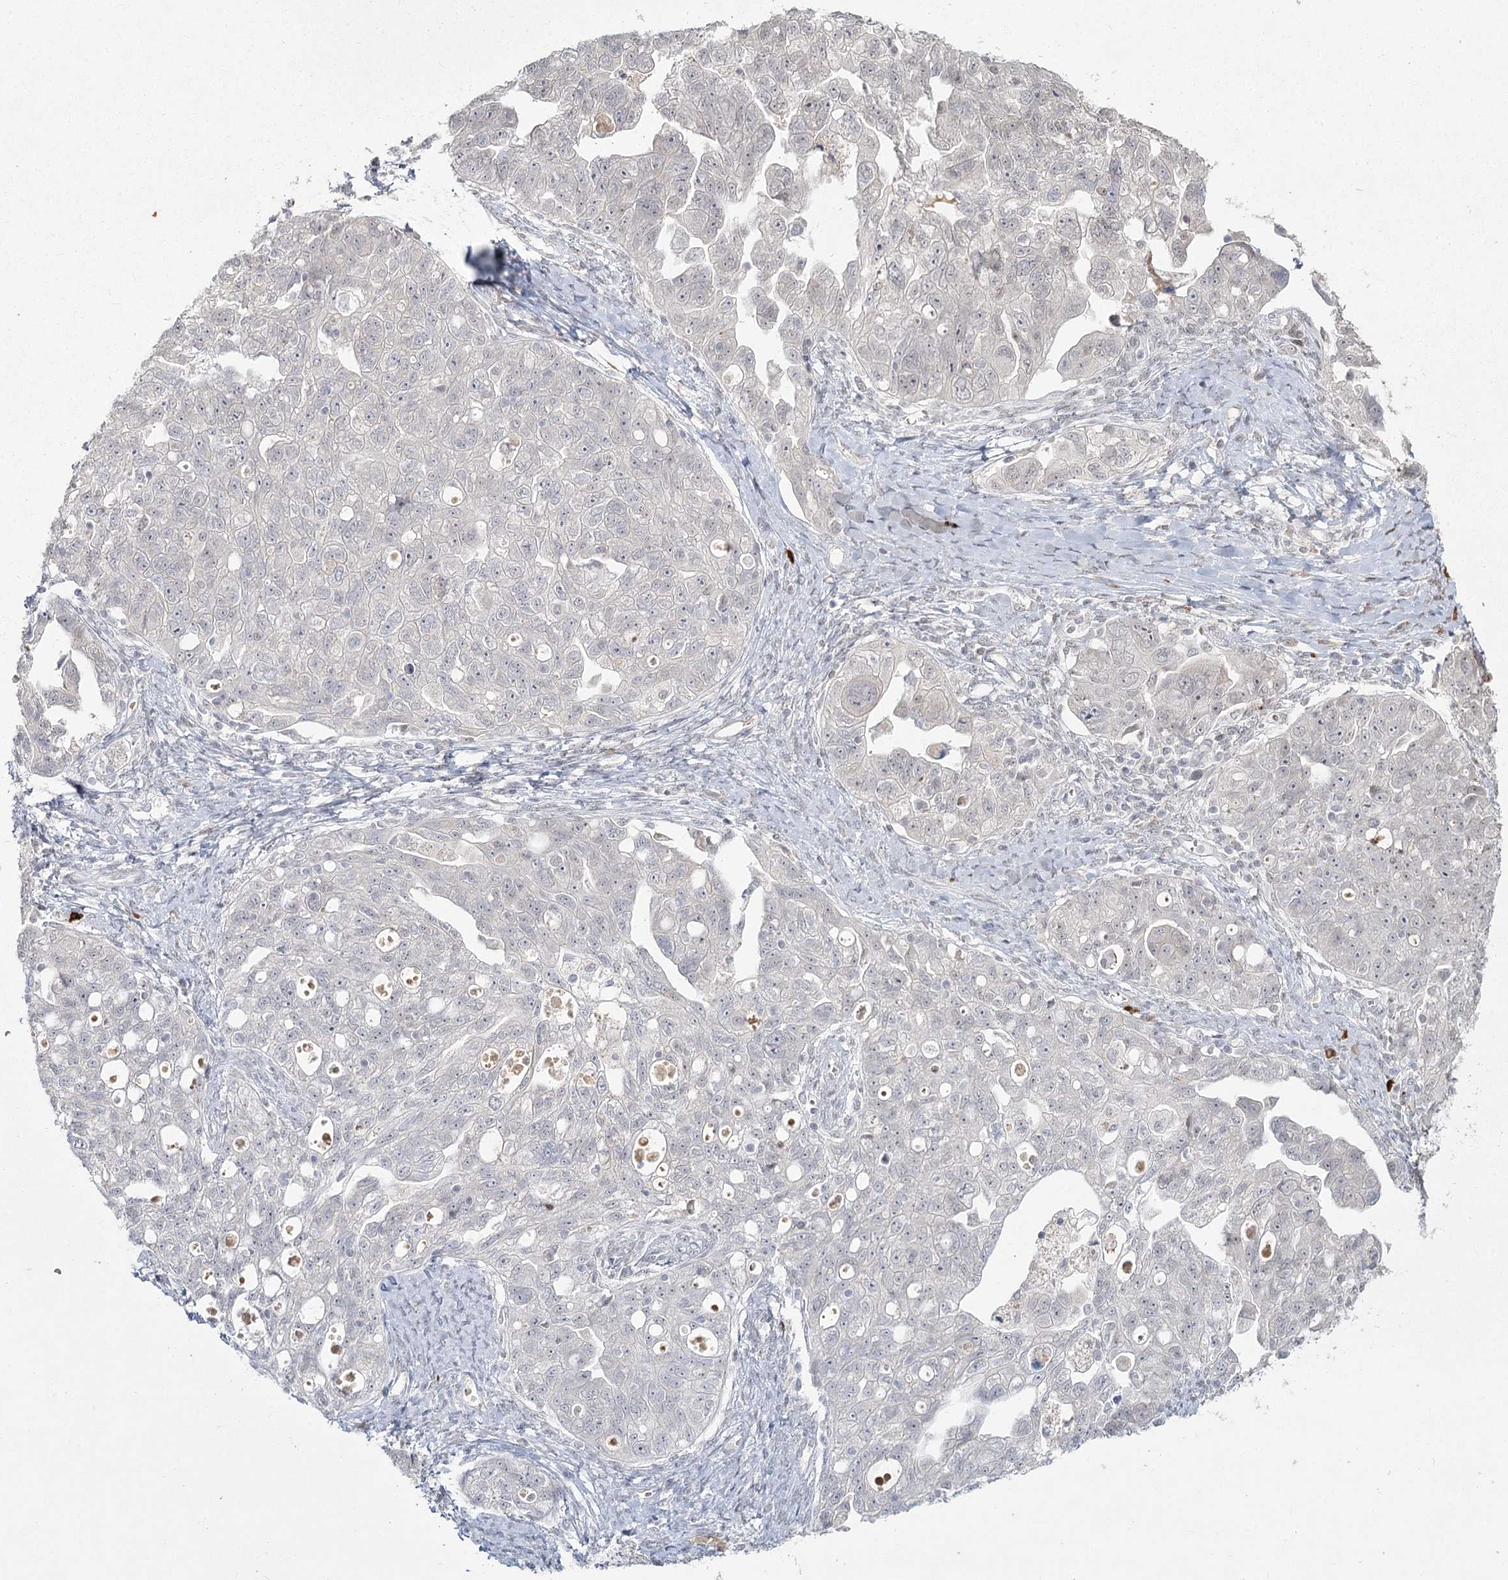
{"staining": {"intensity": "negative", "quantity": "none", "location": "none"}, "tissue": "ovarian cancer", "cell_type": "Tumor cells", "image_type": "cancer", "snomed": [{"axis": "morphology", "description": "Carcinoma, NOS"}, {"axis": "morphology", "description": "Cystadenocarcinoma, serous, NOS"}, {"axis": "topography", "description": "Ovary"}], "caption": "An immunohistochemistry (IHC) photomicrograph of ovarian cancer is shown. There is no staining in tumor cells of ovarian cancer.", "gene": "LY6G5C", "patient": {"sex": "female", "age": 69}}